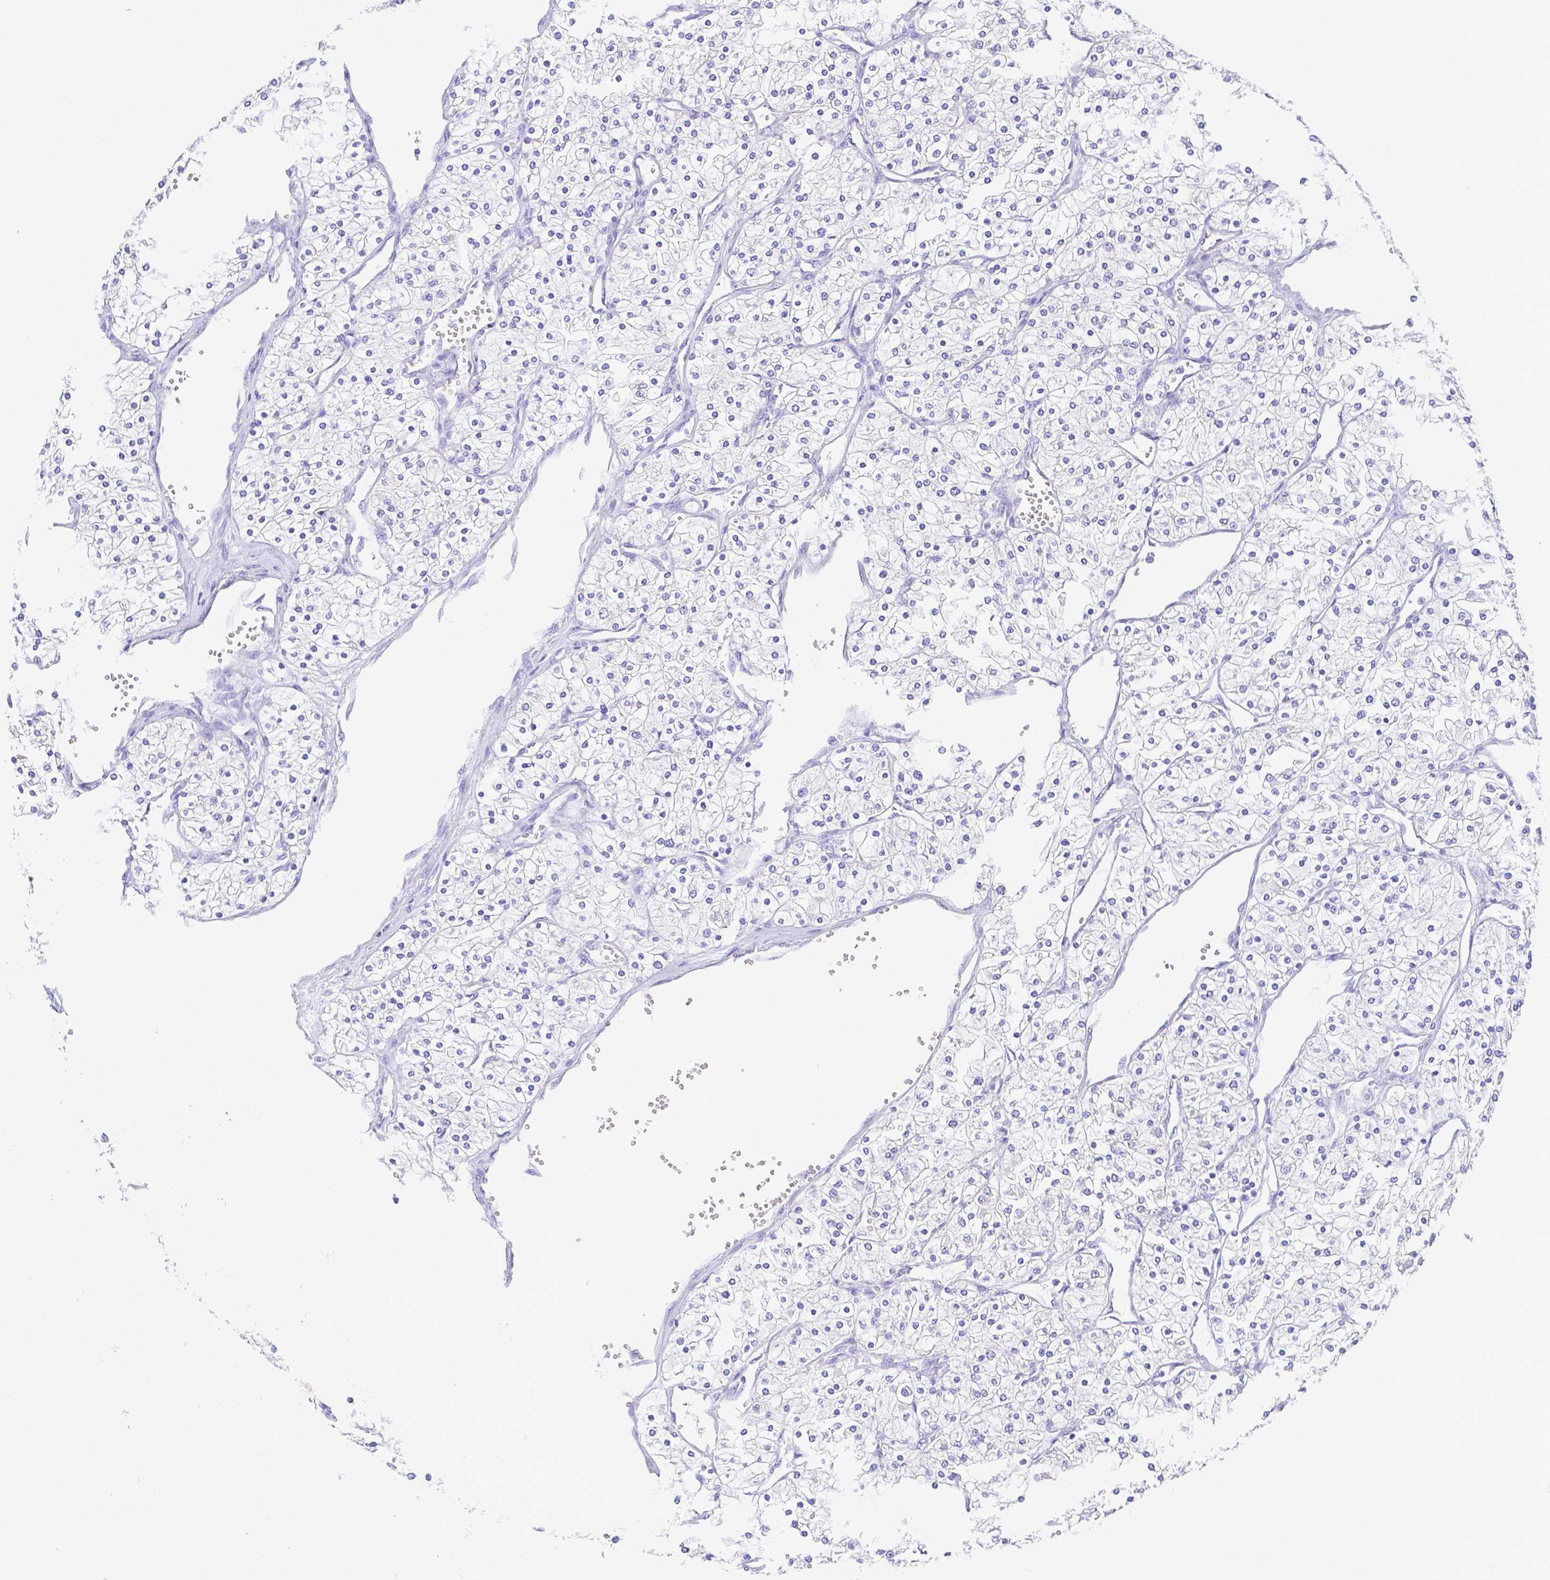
{"staining": {"intensity": "negative", "quantity": "none", "location": "none"}, "tissue": "renal cancer", "cell_type": "Tumor cells", "image_type": "cancer", "snomed": [{"axis": "morphology", "description": "Adenocarcinoma, NOS"}, {"axis": "topography", "description": "Kidney"}], "caption": "Protein analysis of renal cancer (adenocarcinoma) shows no significant staining in tumor cells.", "gene": "ZG16B", "patient": {"sex": "male", "age": 80}}